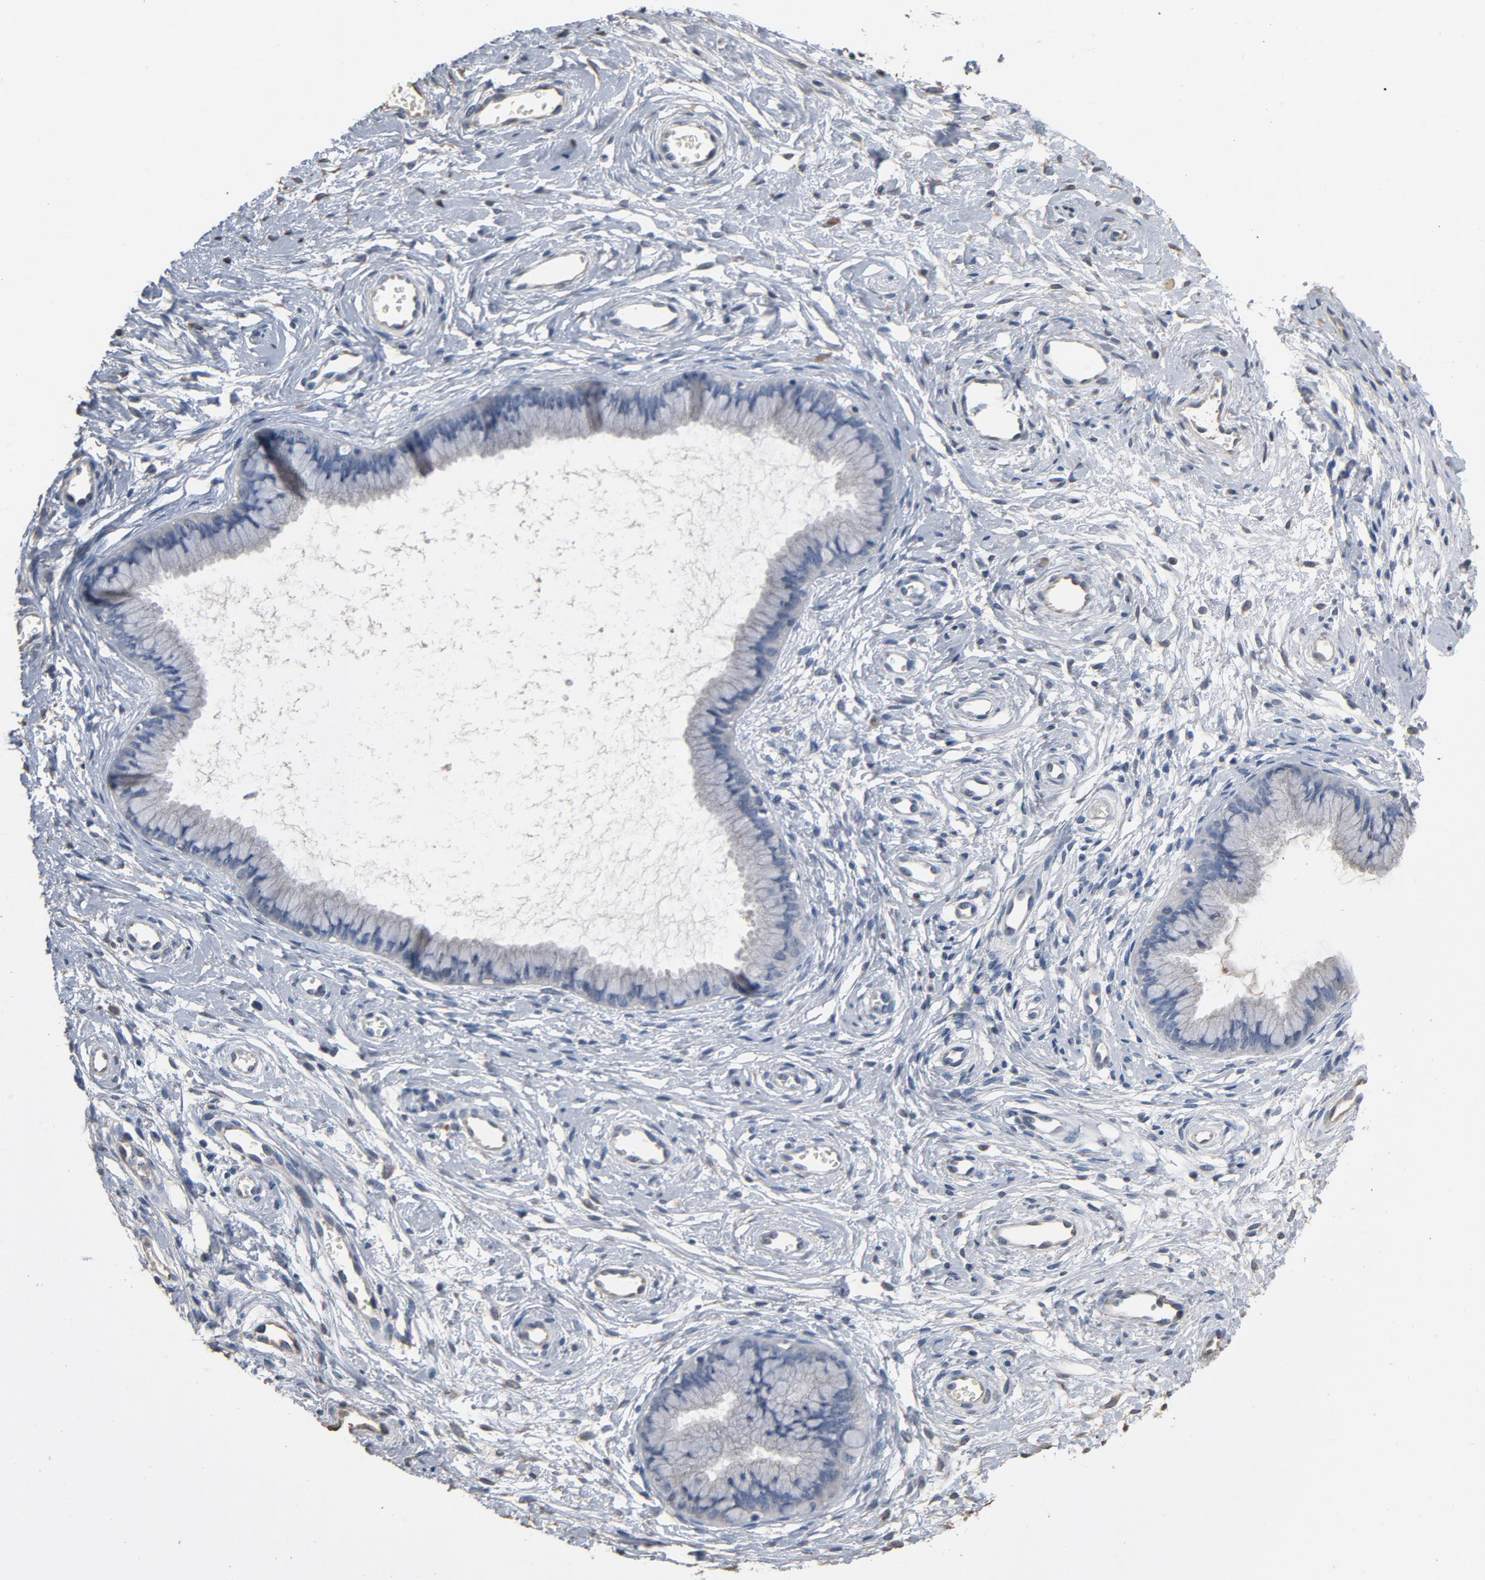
{"staining": {"intensity": "negative", "quantity": "none", "location": "none"}, "tissue": "cervix", "cell_type": "Glandular cells", "image_type": "normal", "snomed": [{"axis": "morphology", "description": "Normal tissue, NOS"}, {"axis": "topography", "description": "Cervix"}], "caption": "Immunohistochemical staining of unremarkable cervix reveals no significant staining in glandular cells.", "gene": "SOX6", "patient": {"sex": "female", "age": 39}}